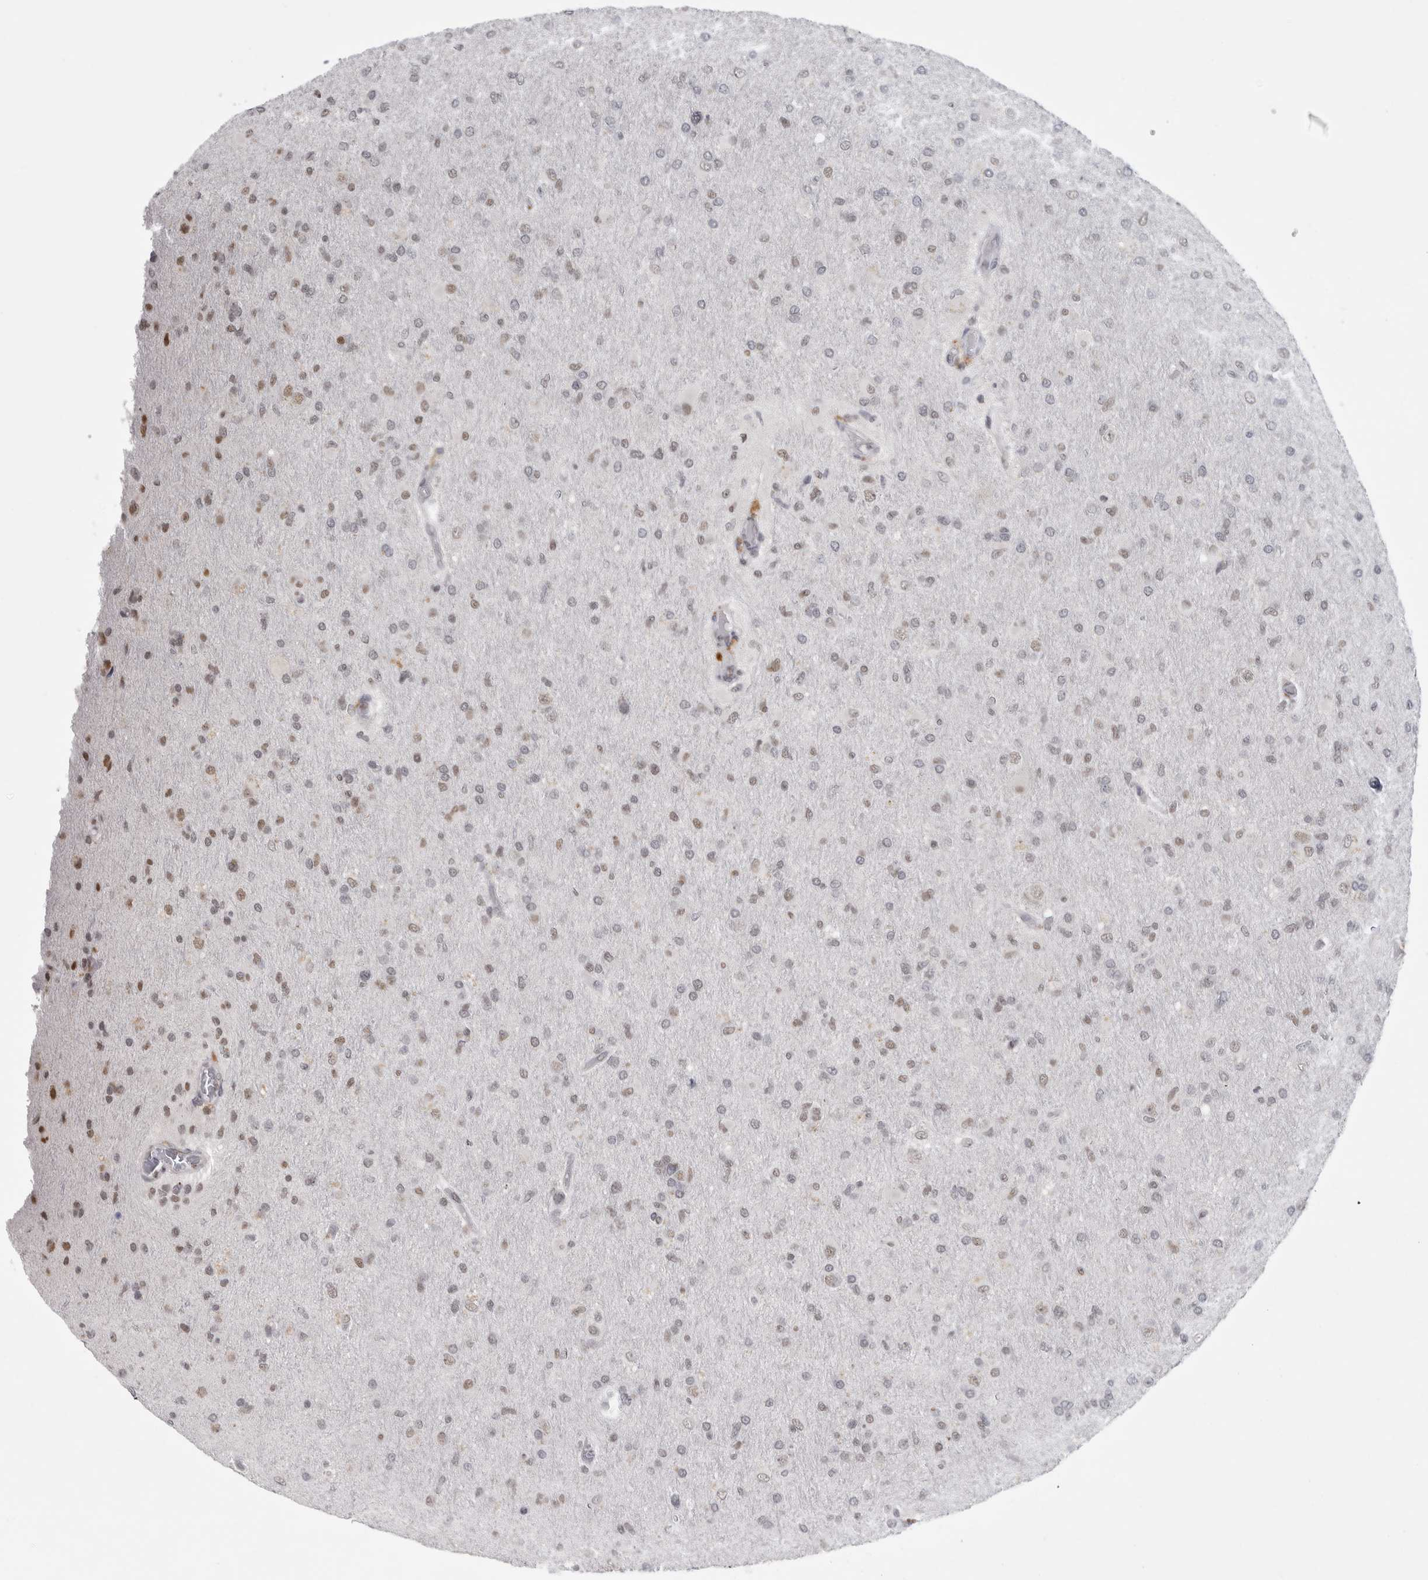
{"staining": {"intensity": "weak", "quantity": "25%-75%", "location": "nuclear"}, "tissue": "glioma", "cell_type": "Tumor cells", "image_type": "cancer", "snomed": [{"axis": "morphology", "description": "Glioma, malignant, High grade"}, {"axis": "topography", "description": "Cerebral cortex"}], "caption": "High-grade glioma (malignant) tissue demonstrates weak nuclear staining in about 25%-75% of tumor cells", "gene": "PSMB2", "patient": {"sex": "female", "age": 36}}